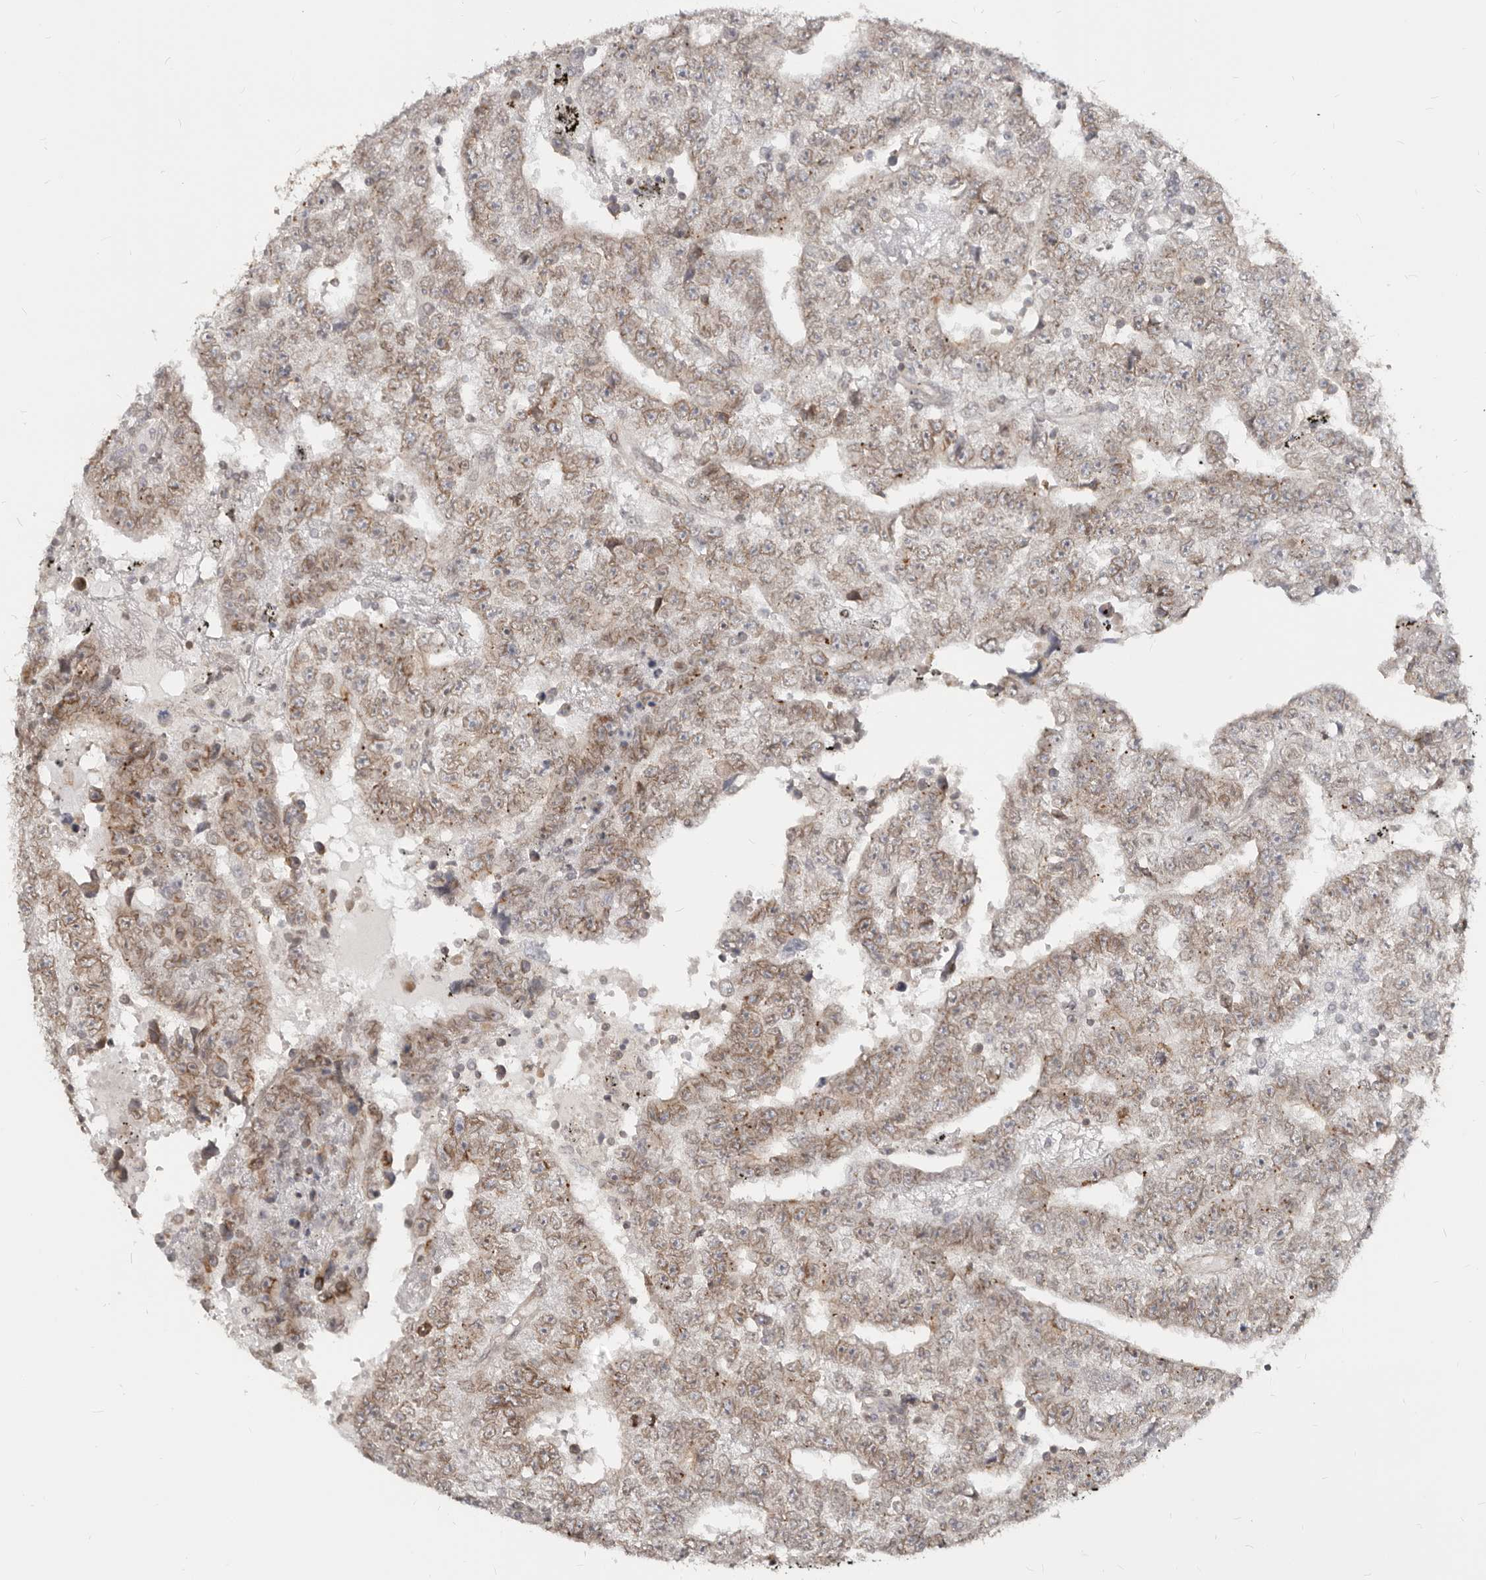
{"staining": {"intensity": "weak", "quantity": "25%-75%", "location": "cytoplasmic/membranous"}, "tissue": "testis cancer", "cell_type": "Tumor cells", "image_type": "cancer", "snomed": [{"axis": "morphology", "description": "Carcinoma, Embryonal, NOS"}, {"axis": "topography", "description": "Testis"}], "caption": "Immunohistochemical staining of human testis embryonal carcinoma displays low levels of weak cytoplasmic/membranous protein expression in about 25%-75% of tumor cells.", "gene": "NUP153", "patient": {"sex": "male", "age": 25}}